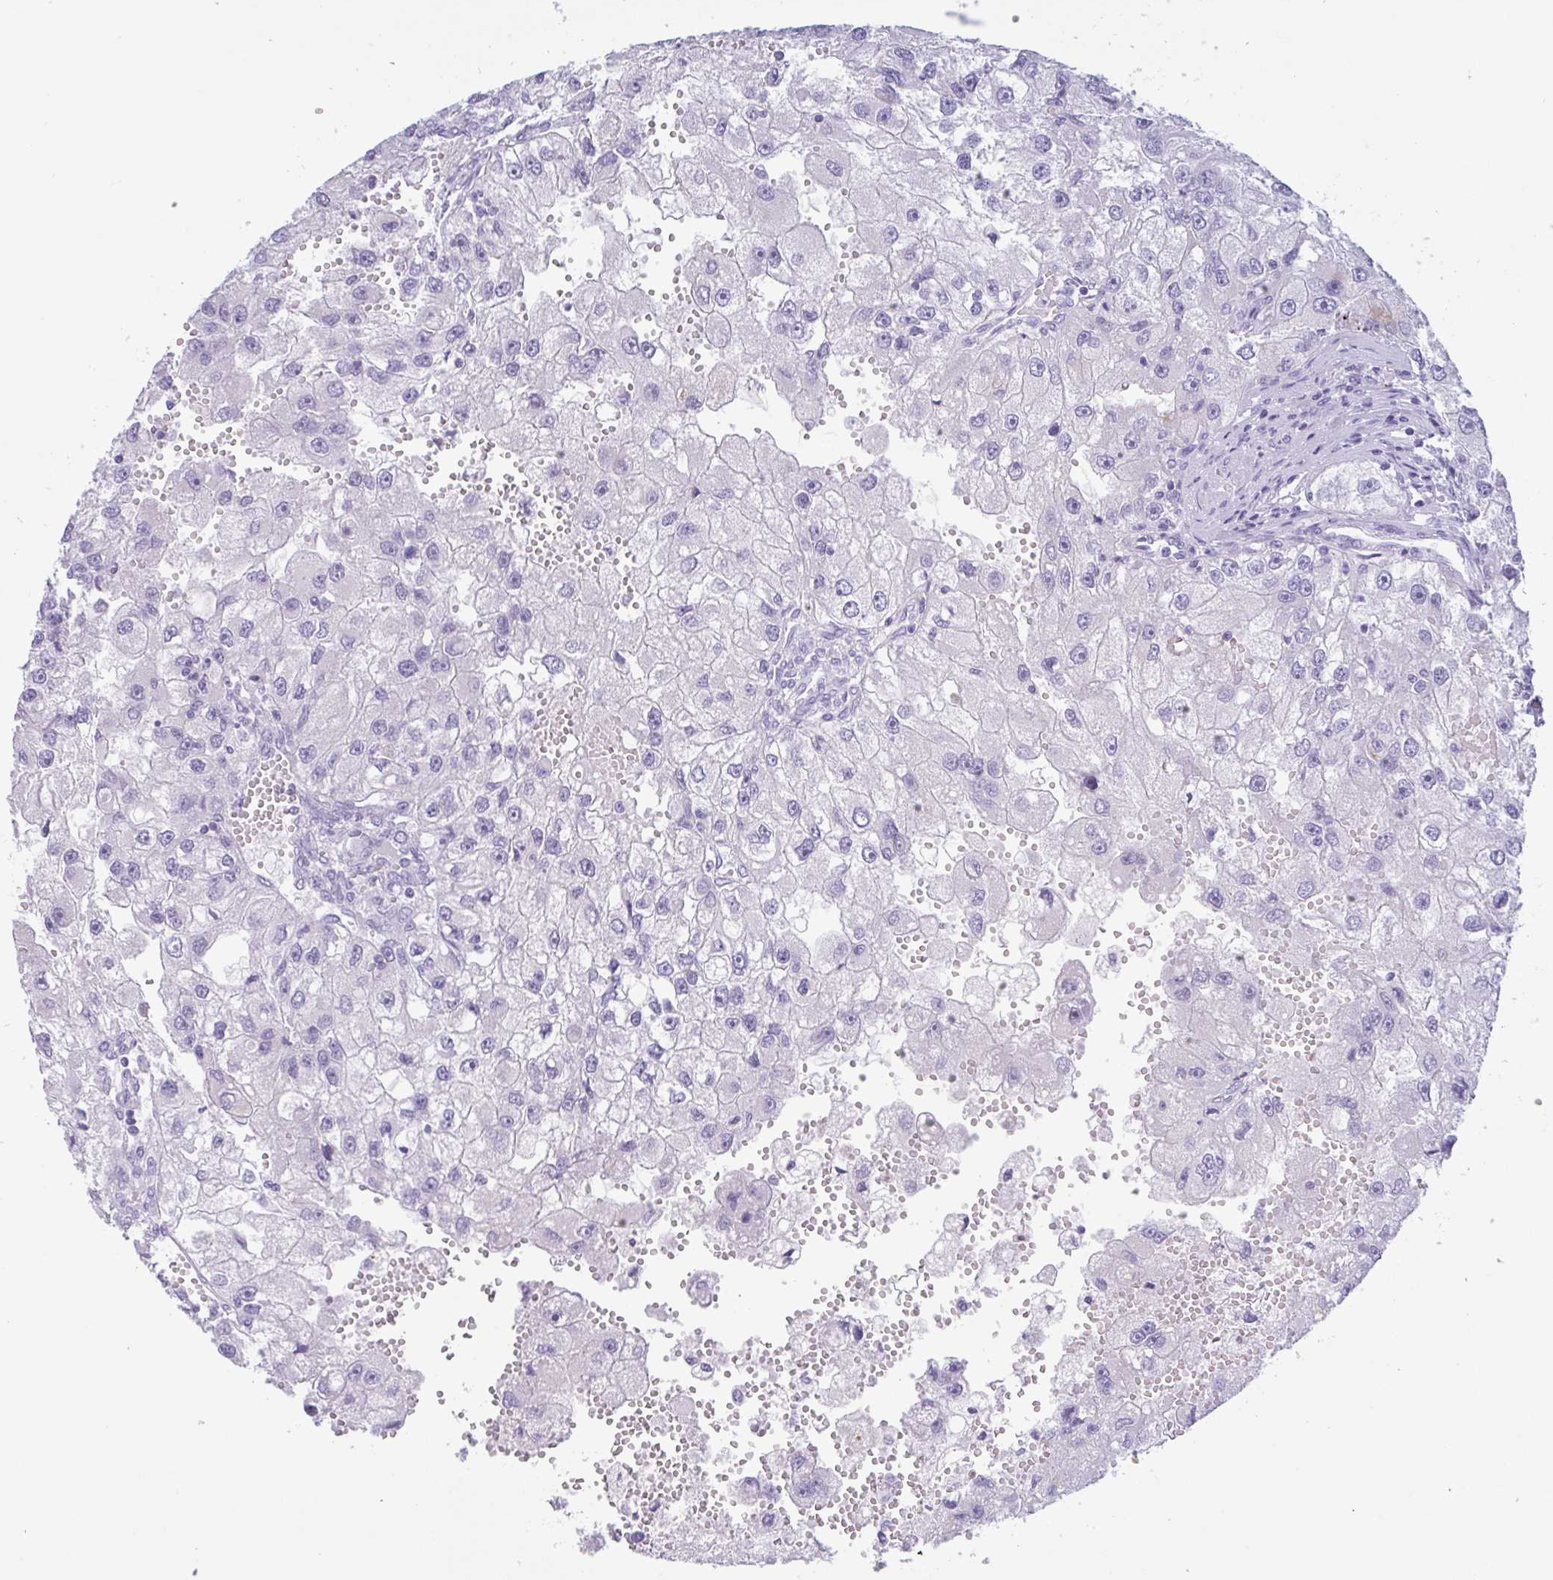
{"staining": {"intensity": "negative", "quantity": "none", "location": "none"}, "tissue": "renal cancer", "cell_type": "Tumor cells", "image_type": "cancer", "snomed": [{"axis": "morphology", "description": "Adenocarcinoma, NOS"}, {"axis": "topography", "description": "Kidney"}], "caption": "DAB immunohistochemical staining of human adenocarcinoma (renal) exhibits no significant staining in tumor cells.", "gene": "DTWD2", "patient": {"sex": "male", "age": 63}}